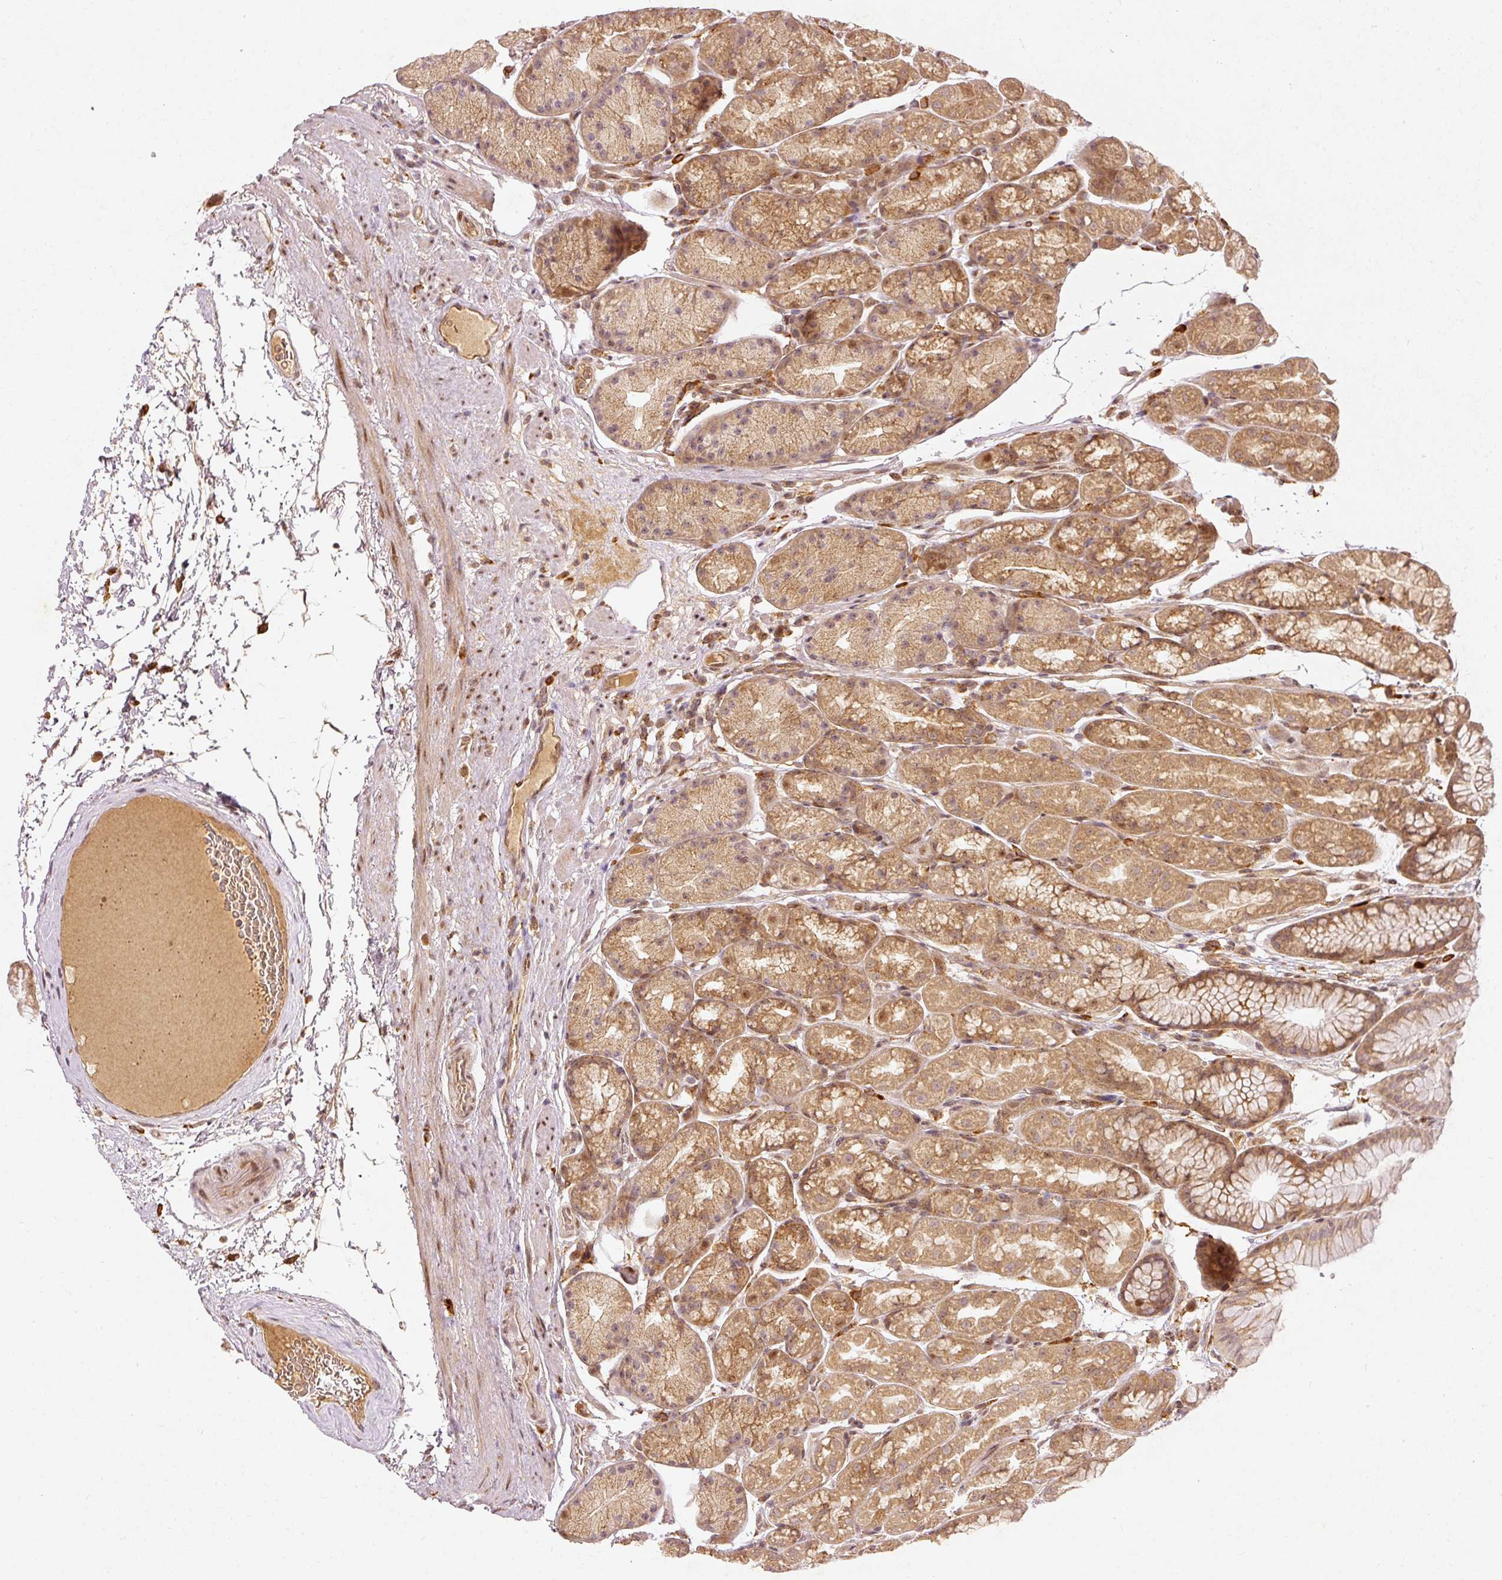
{"staining": {"intensity": "moderate", "quantity": ">75%", "location": "cytoplasmic/membranous"}, "tissue": "stomach", "cell_type": "Glandular cells", "image_type": "normal", "snomed": [{"axis": "morphology", "description": "Normal tissue, NOS"}, {"axis": "topography", "description": "Stomach, lower"}], "caption": "High-power microscopy captured an IHC image of normal stomach, revealing moderate cytoplasmic/membranous positivity in about >75% of glandular cells. The staining is performed using DAB (3,3'-diaminobenzidine) brown chromogen to label protein expression. The nuclei are counter-stained blue using hematoxylin.", "gene": "ZNF580", "patient": {"sex": "male", "age": 67}}